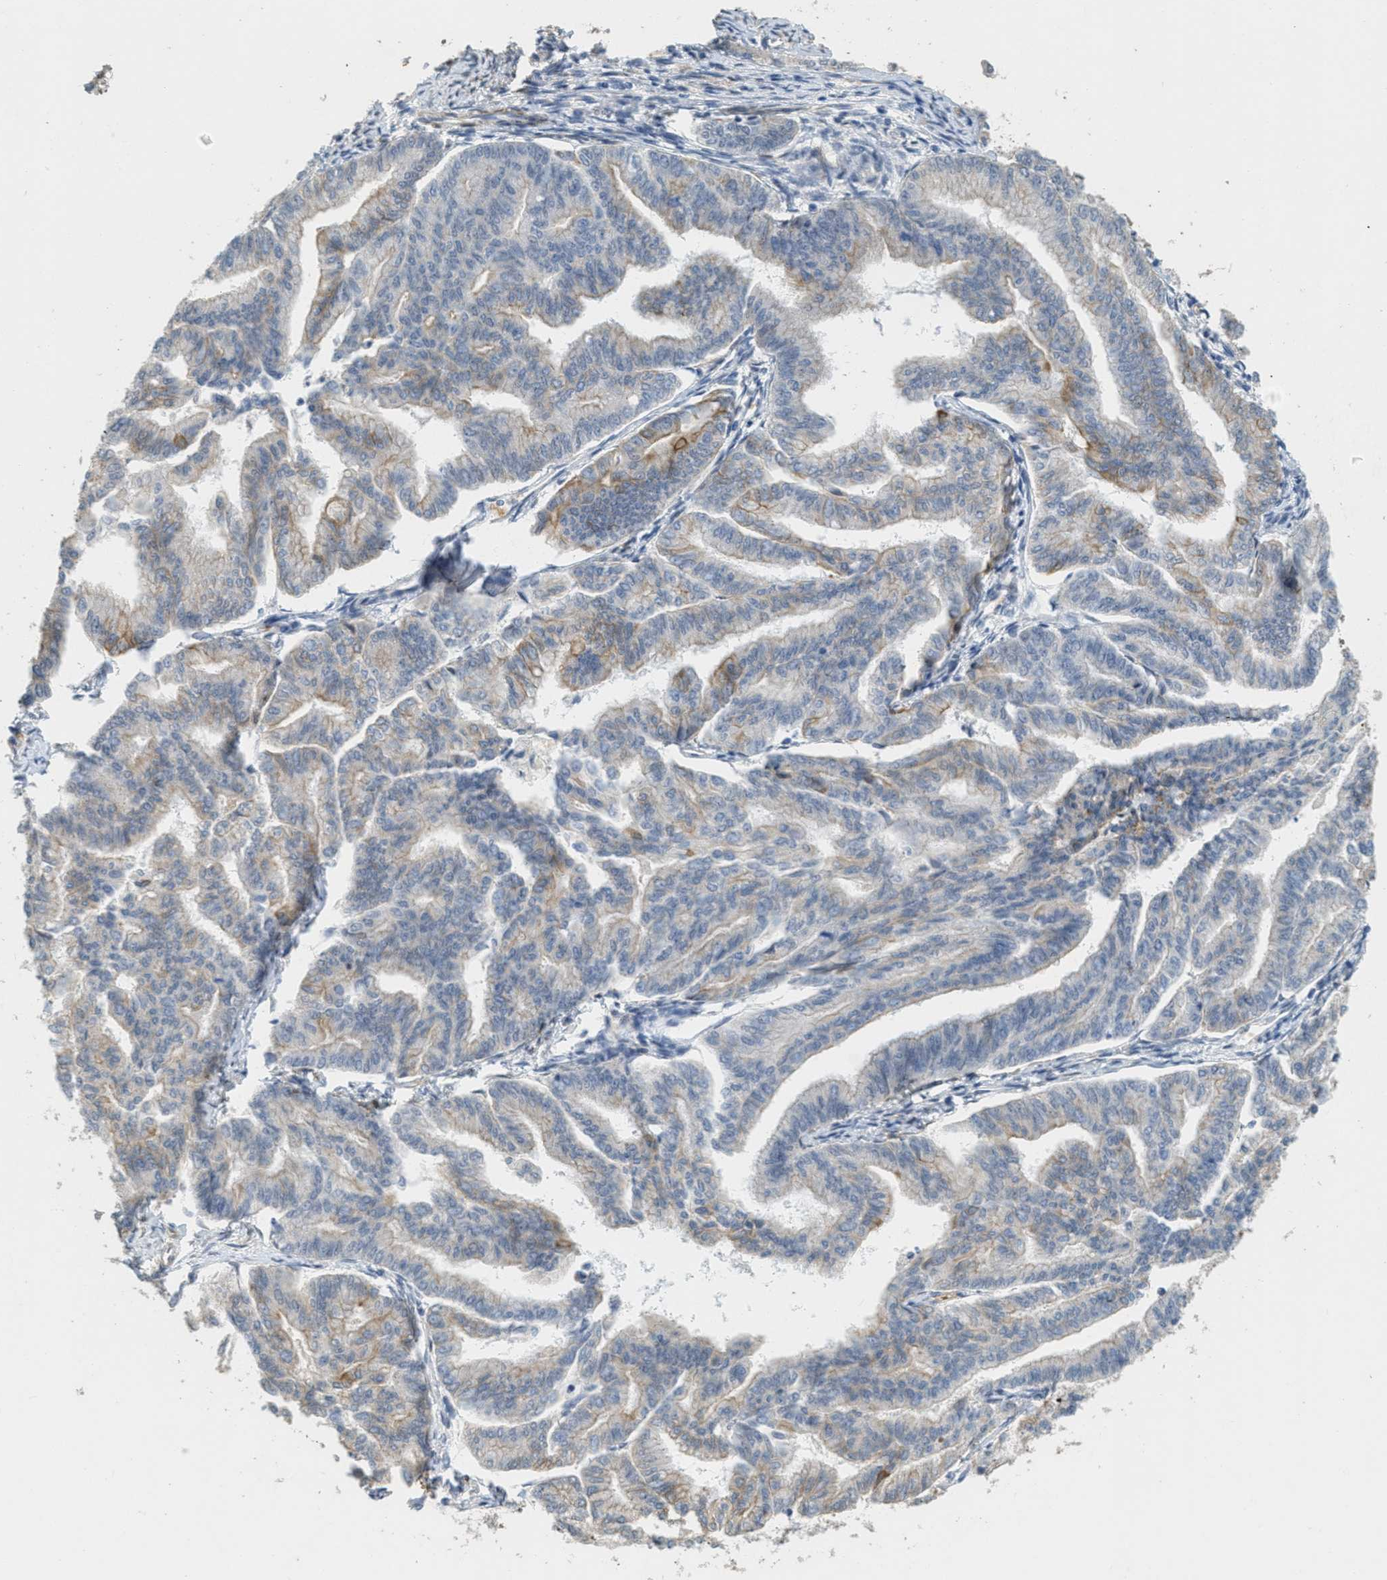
{"staining": {"intensity": "moderate", "quantity": "<25%", "location": "cytoplasmic/membranous"}, "tissue": "endometrial cancer", "cell_type": "Tumor cells", "image_type": "cancer", "snomed": [{"axis": "morphology", "description": "Adenocarcinoma, NOS"}, {"axis": "topography", "description": "Endometrium"}], "caption": "Immunohistochemical staining of endometrial cancer (adenocarcinoma) shows low levels of moderate cytoplasmic/membranous protein positivity in about <25% of tumor cells. The staining is performed using DAB brown chromogen to label protein expression. The nuclei are counter-stained blue using hematoxylin.", "gene": "MRS2", "patient": {"sex": "female", "age": 79}}